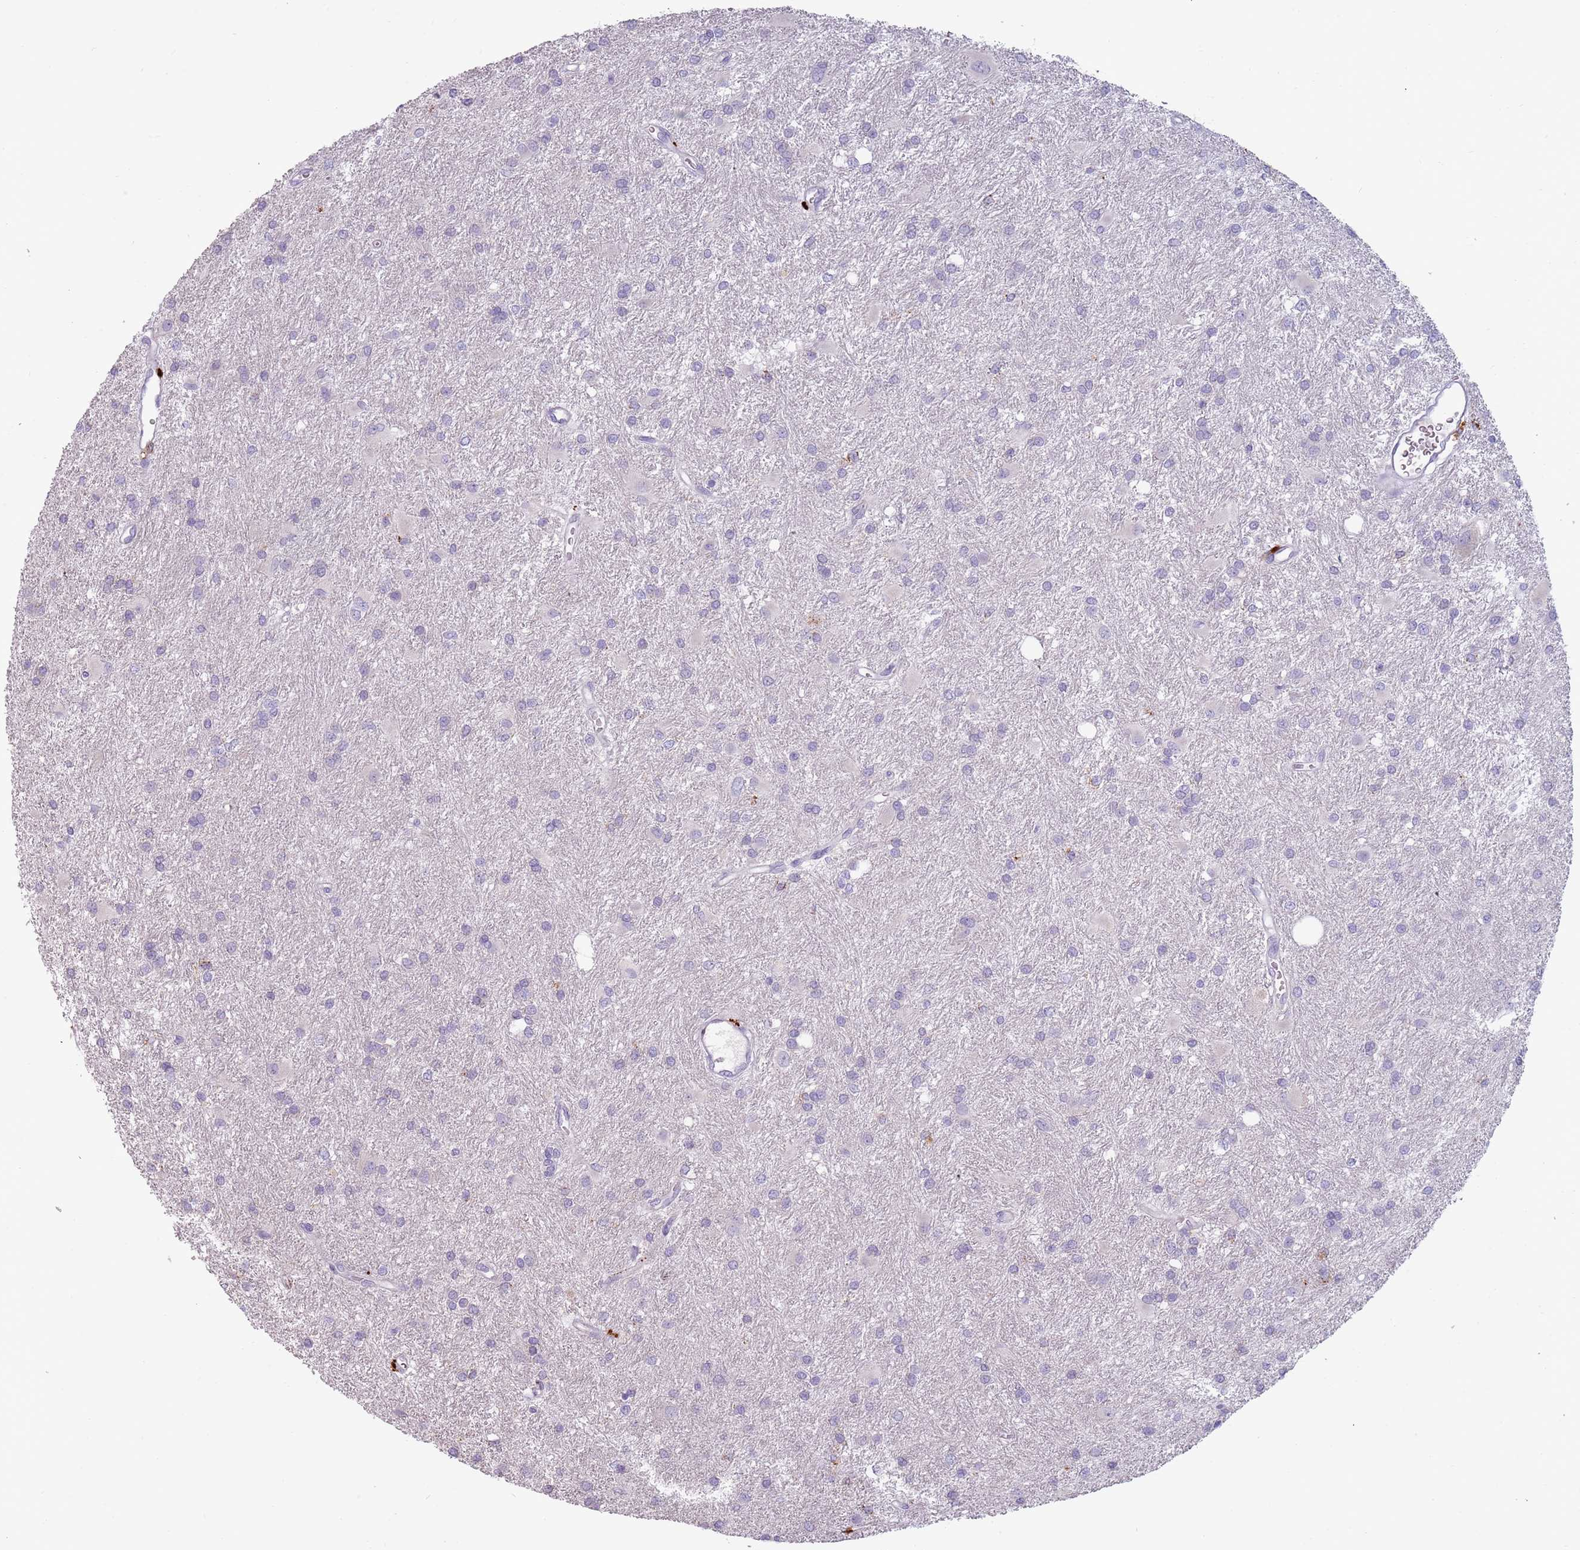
{"staining": {"intensity": "negative", "quantity": "none", "location": "none"}, "tissue": "glioma", "cell_type": "Tumor cells", "image_type": "cancer", "snomed": [{"axis": "morphology", "description": "Glioma, malignant, High grade"}, {"axis": "topography", "description": "Brain"}], "caption": "Human high-grade glioma (malignant) stained for a protein using immunohistochemistry (IHC) demonstrates no expression in tumor cells.", "gene": "NWD2", "patient": {"sex": "female", "age": 50}}